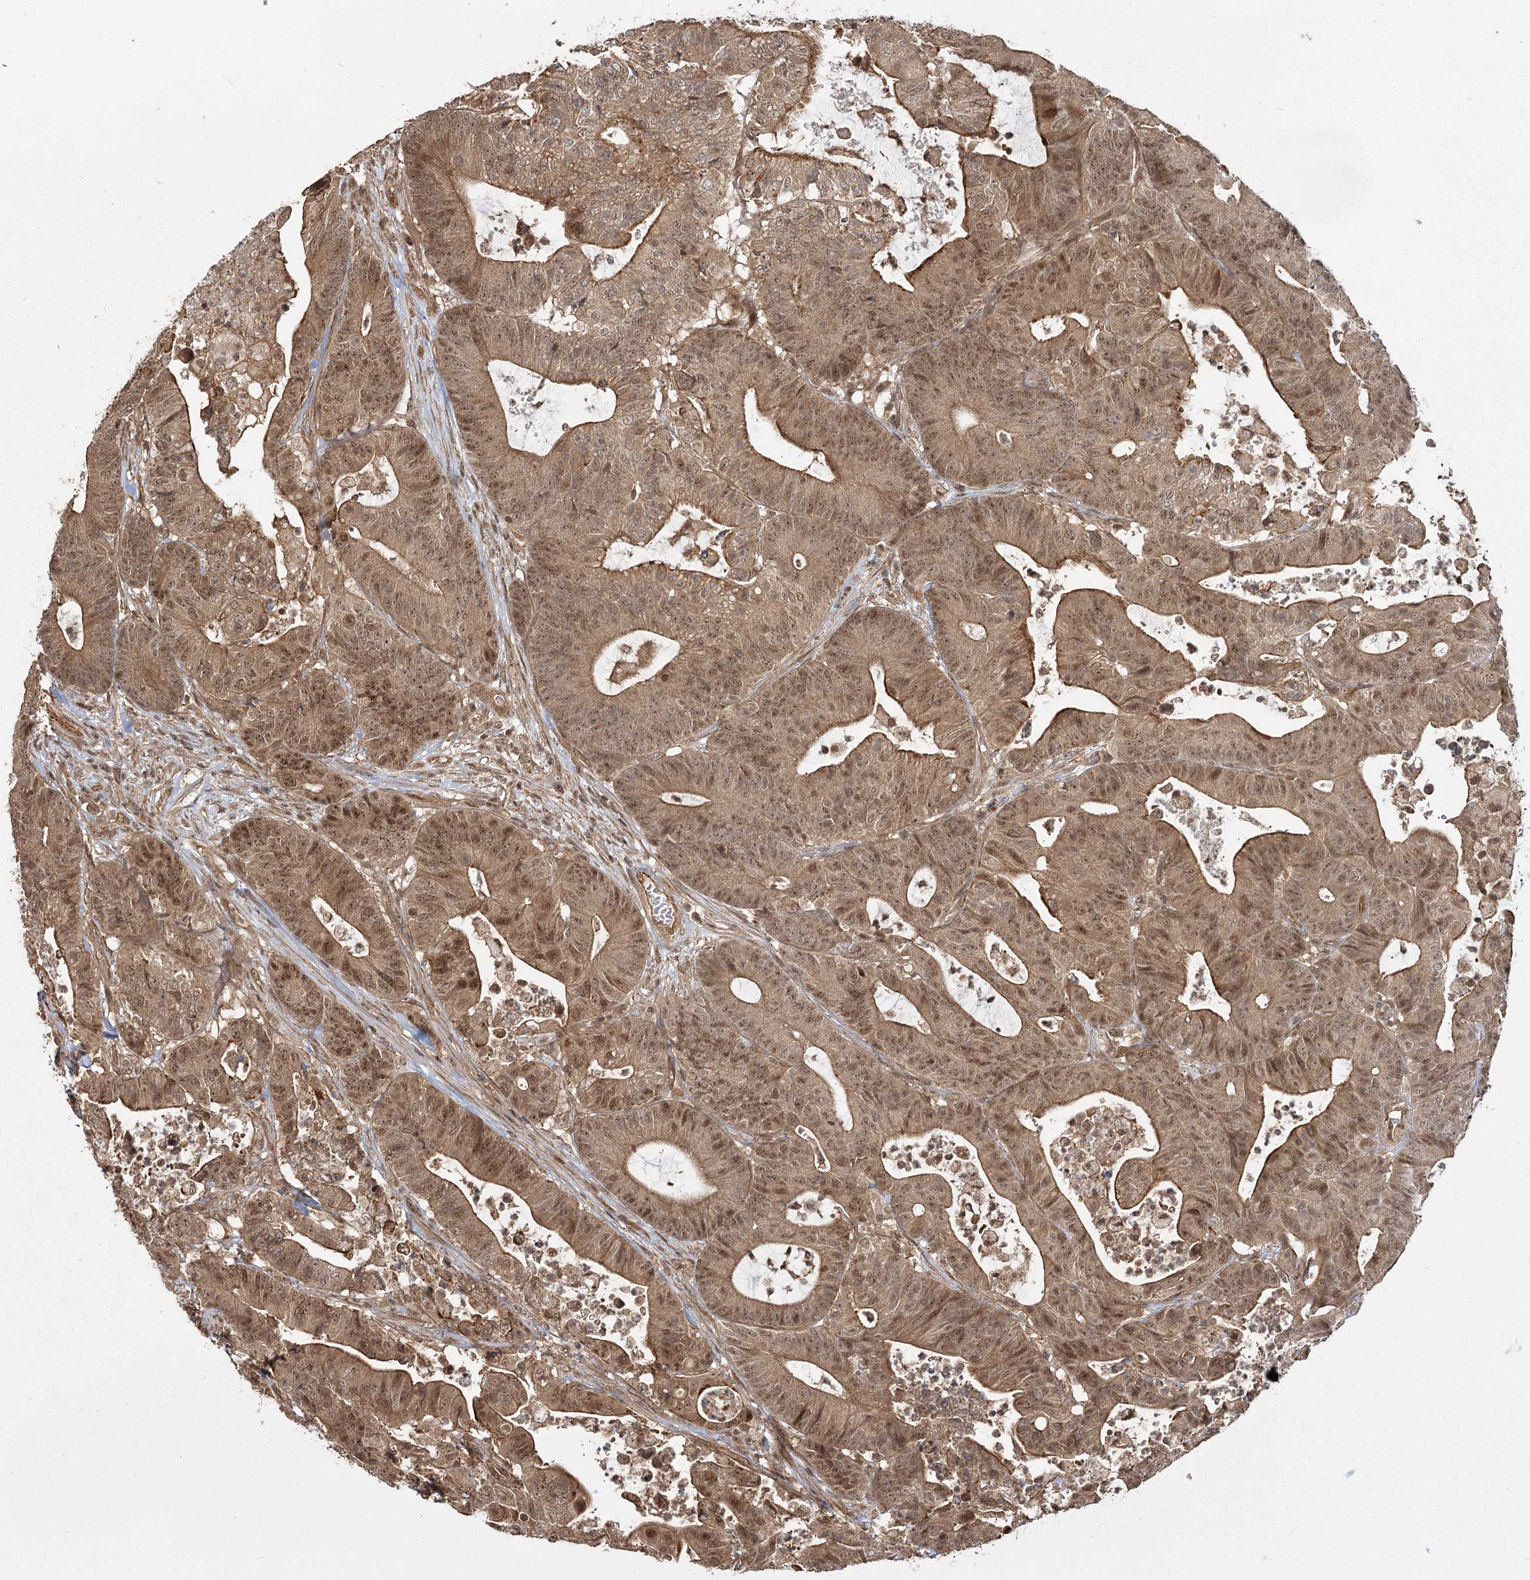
{"staining": {"intensity": "moderate", "quantity": ">75%", "location": "cytoplasmic/membranous,nuclear"}, "tissue": "colorectal cancer", "cell_type": "Tumor cells", "image_type": "cancer", "snomed": [{"axis": "morphology", "description": "Adenocarcinoma, NOS"}, {"axis": "topography", "description": "Colon"}], "caption": "Immunohistochemical staining of human colorectal adenocarcinoma shows medium levels of moderate cytoplasmic/membranous and nuclear staining in approximately >75% of tumor cells.", "gene": "R3HDM2", "patient": {"sex": "female", "age": 84}}